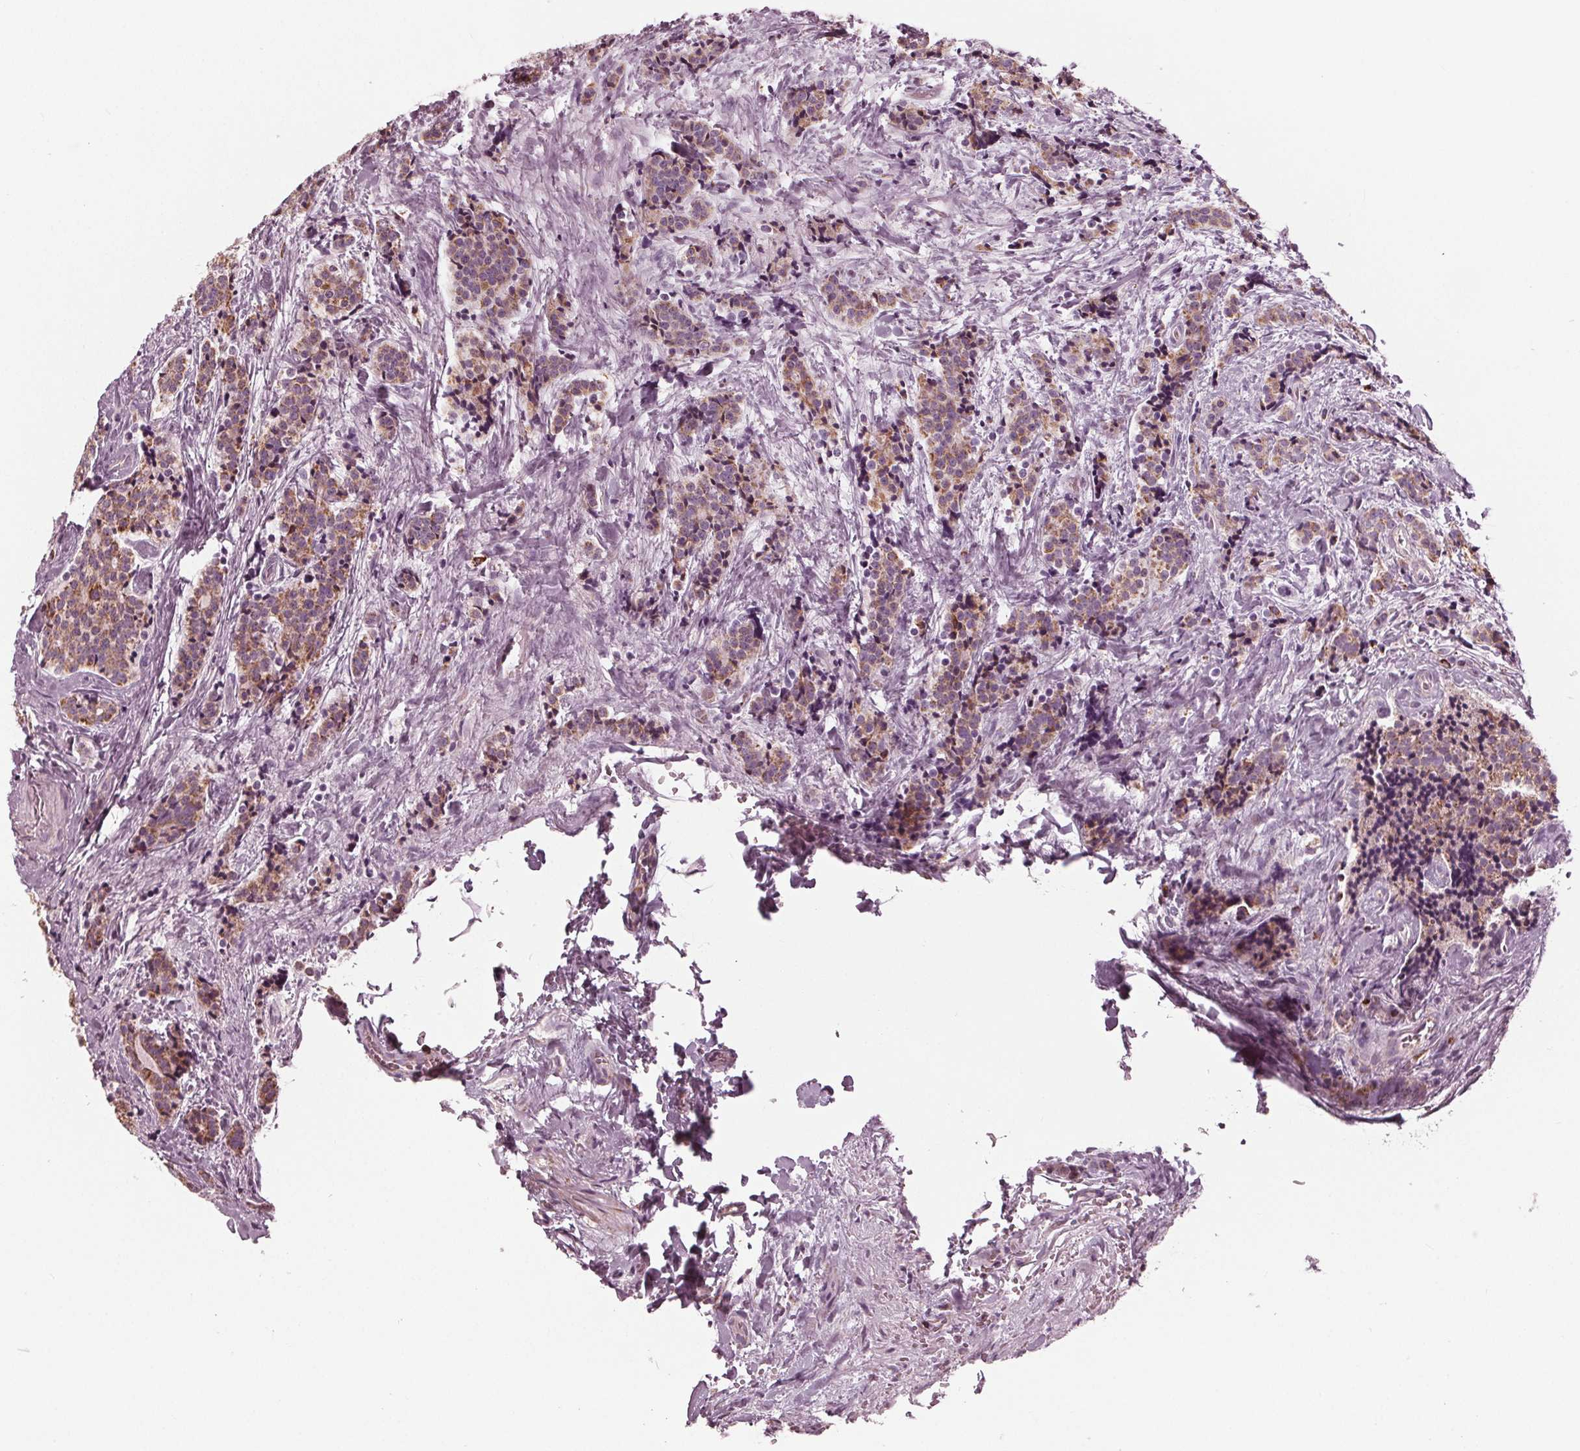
{"staining": {"intensity": "moderate", "quantity": ">75%", "location": "cytoplasmic/membranous"}, "tissue": "carcinoid", "cell_type": "Tumor cells", "image_type": "cancer", "snomed": [{"axis": "morphology", "description": "Carcinoid, malignant, NOS"}, {"axis": "topography", "description": "Small intestine"}], "caption": "Carcinoid (malignant) stained with a protein marker reveals moderate staining in tumor cells.", "gene": "CLN6", "patient": {"sex": "female", "age": 73}}